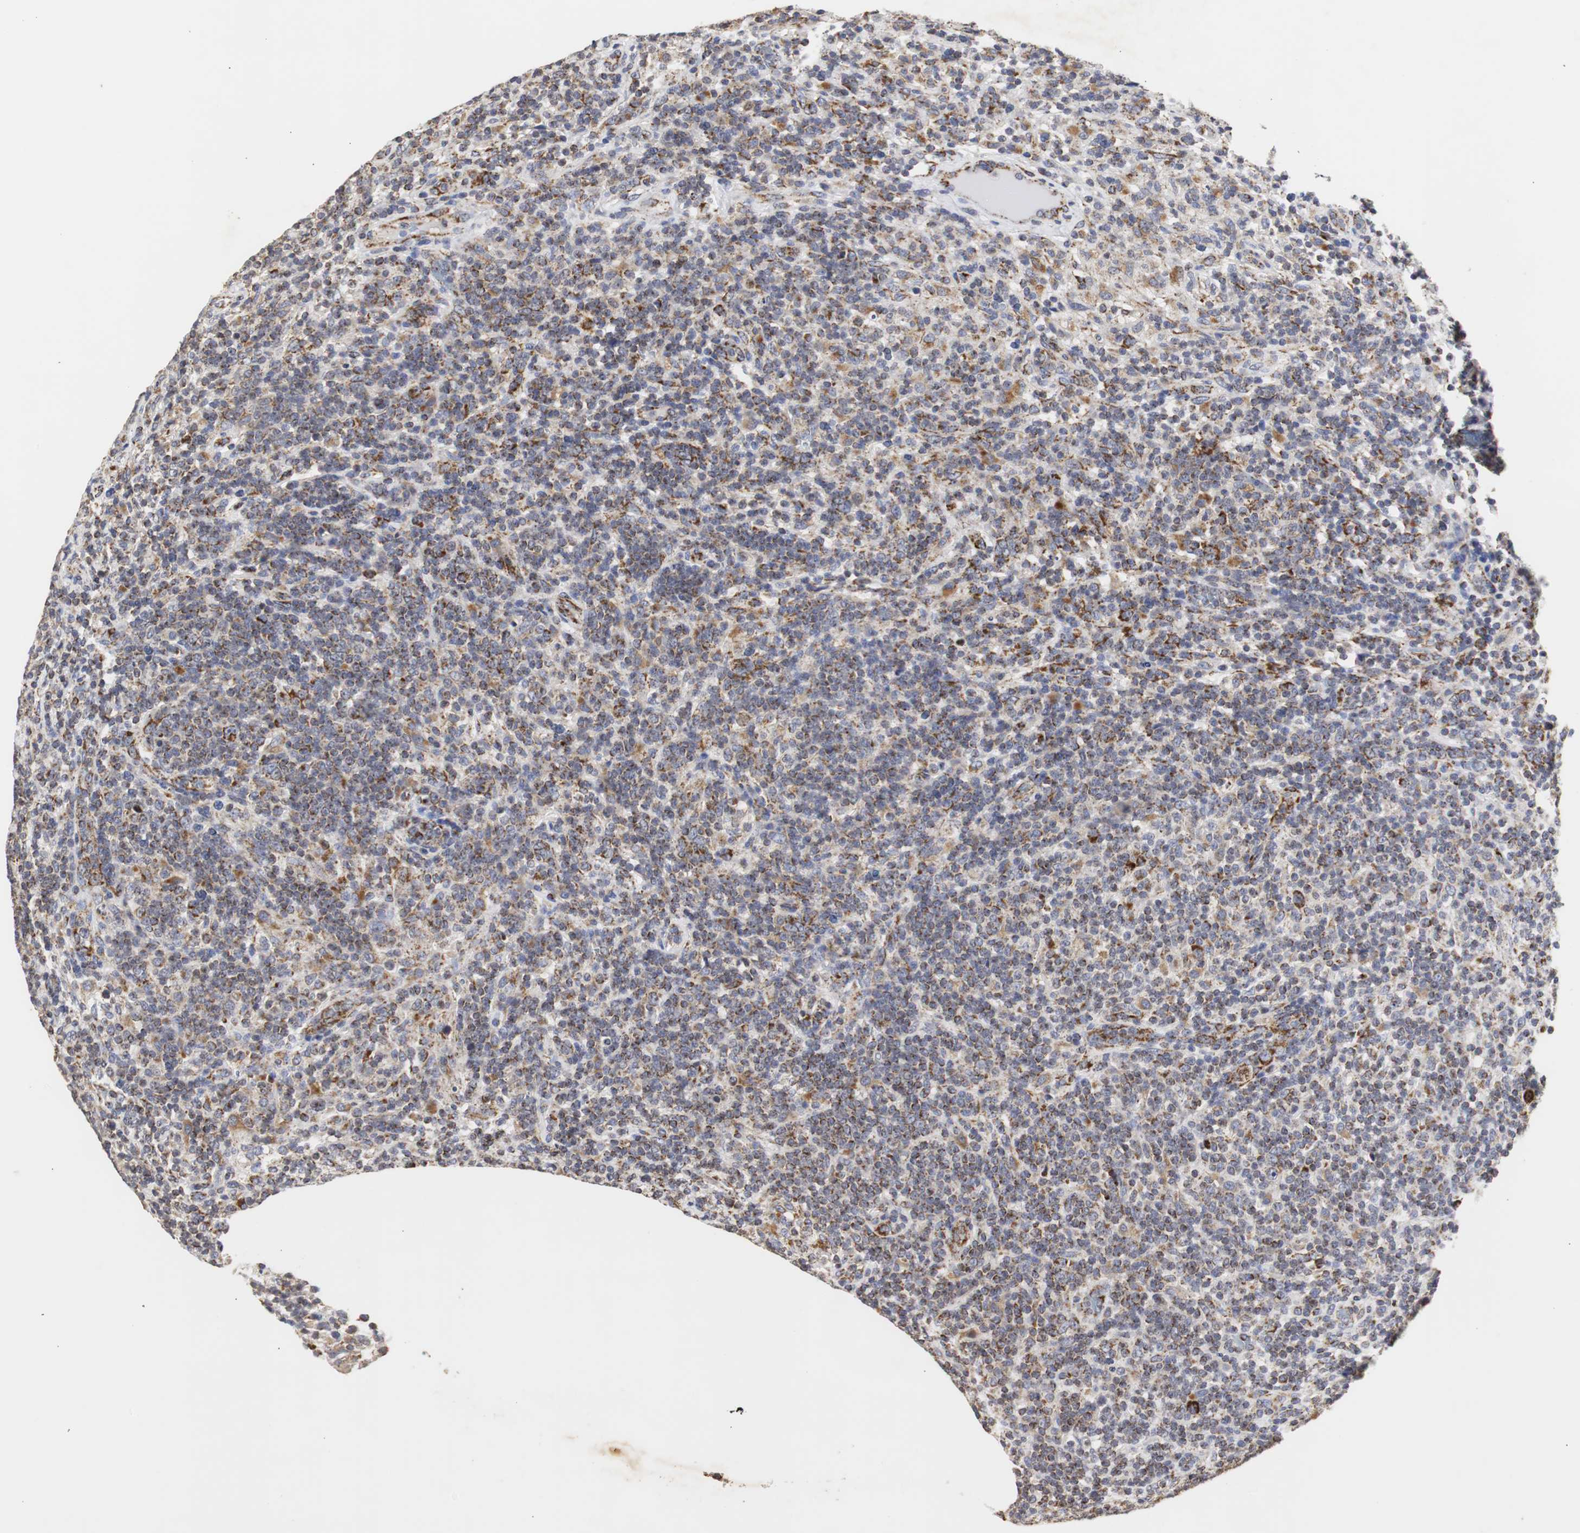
{"staining": {"intensity": "moderate", "quantity": "25%-75%", "location": "cytoplasmic/membranous"}, "tissue": "lymphoma", "cell_type": "Tumor cells", "image_type": "cancer", "snomed": [{"axis": "morphology", "description": "Hodgkin's disease, NOS"}, {"axis": "topography", "description": "Lymph node"}], "caption": "This micrograph exhibits Hodgkin's disease stained with immunohistochemistry (IHC) to label a protein in brown. The cytoplasmic/membranous of tumor cells show moderate positivity for the protein. Nuclei are counter-stained blue.", "gene": "HSD17B10", "patient": {"sex": "male", "age": 70}}